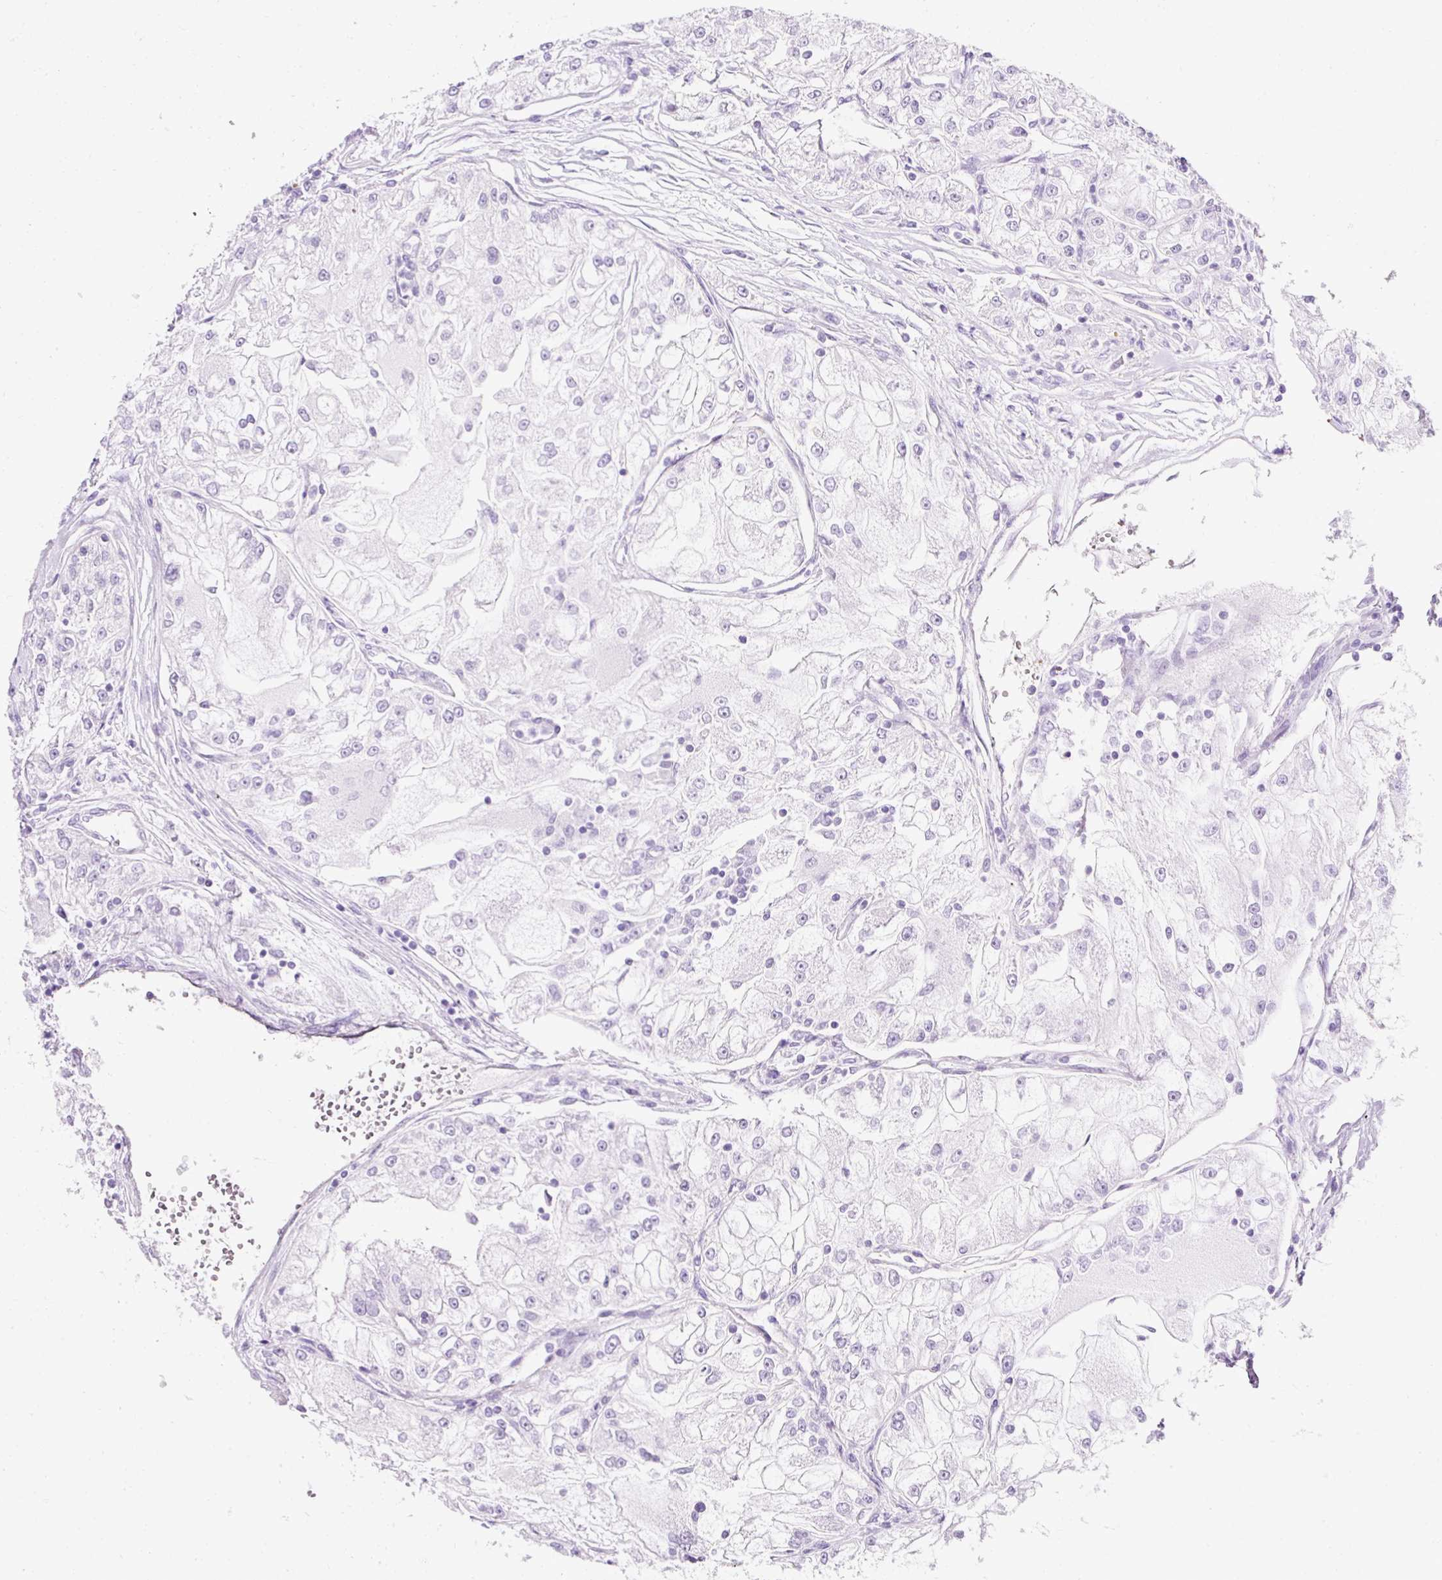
{"staining": {"intensity": "negative", "quantity": "none", "location": "none"}, "tissue": "renal cancer", "cell_type": "Tumor cells", "image_type": "cancer", "snomed": [{"axis": "morphology", "description": "Adenocarcinoma, NOS"}, {"axis": "topography", "description": "Kidney"}], "caption": "Renal adenocarcinoma stained for a protein using IHC exhibits no staining tumor cells.", "gene": "PLPP2", "patient": {"sex": "female", "age": 72}}